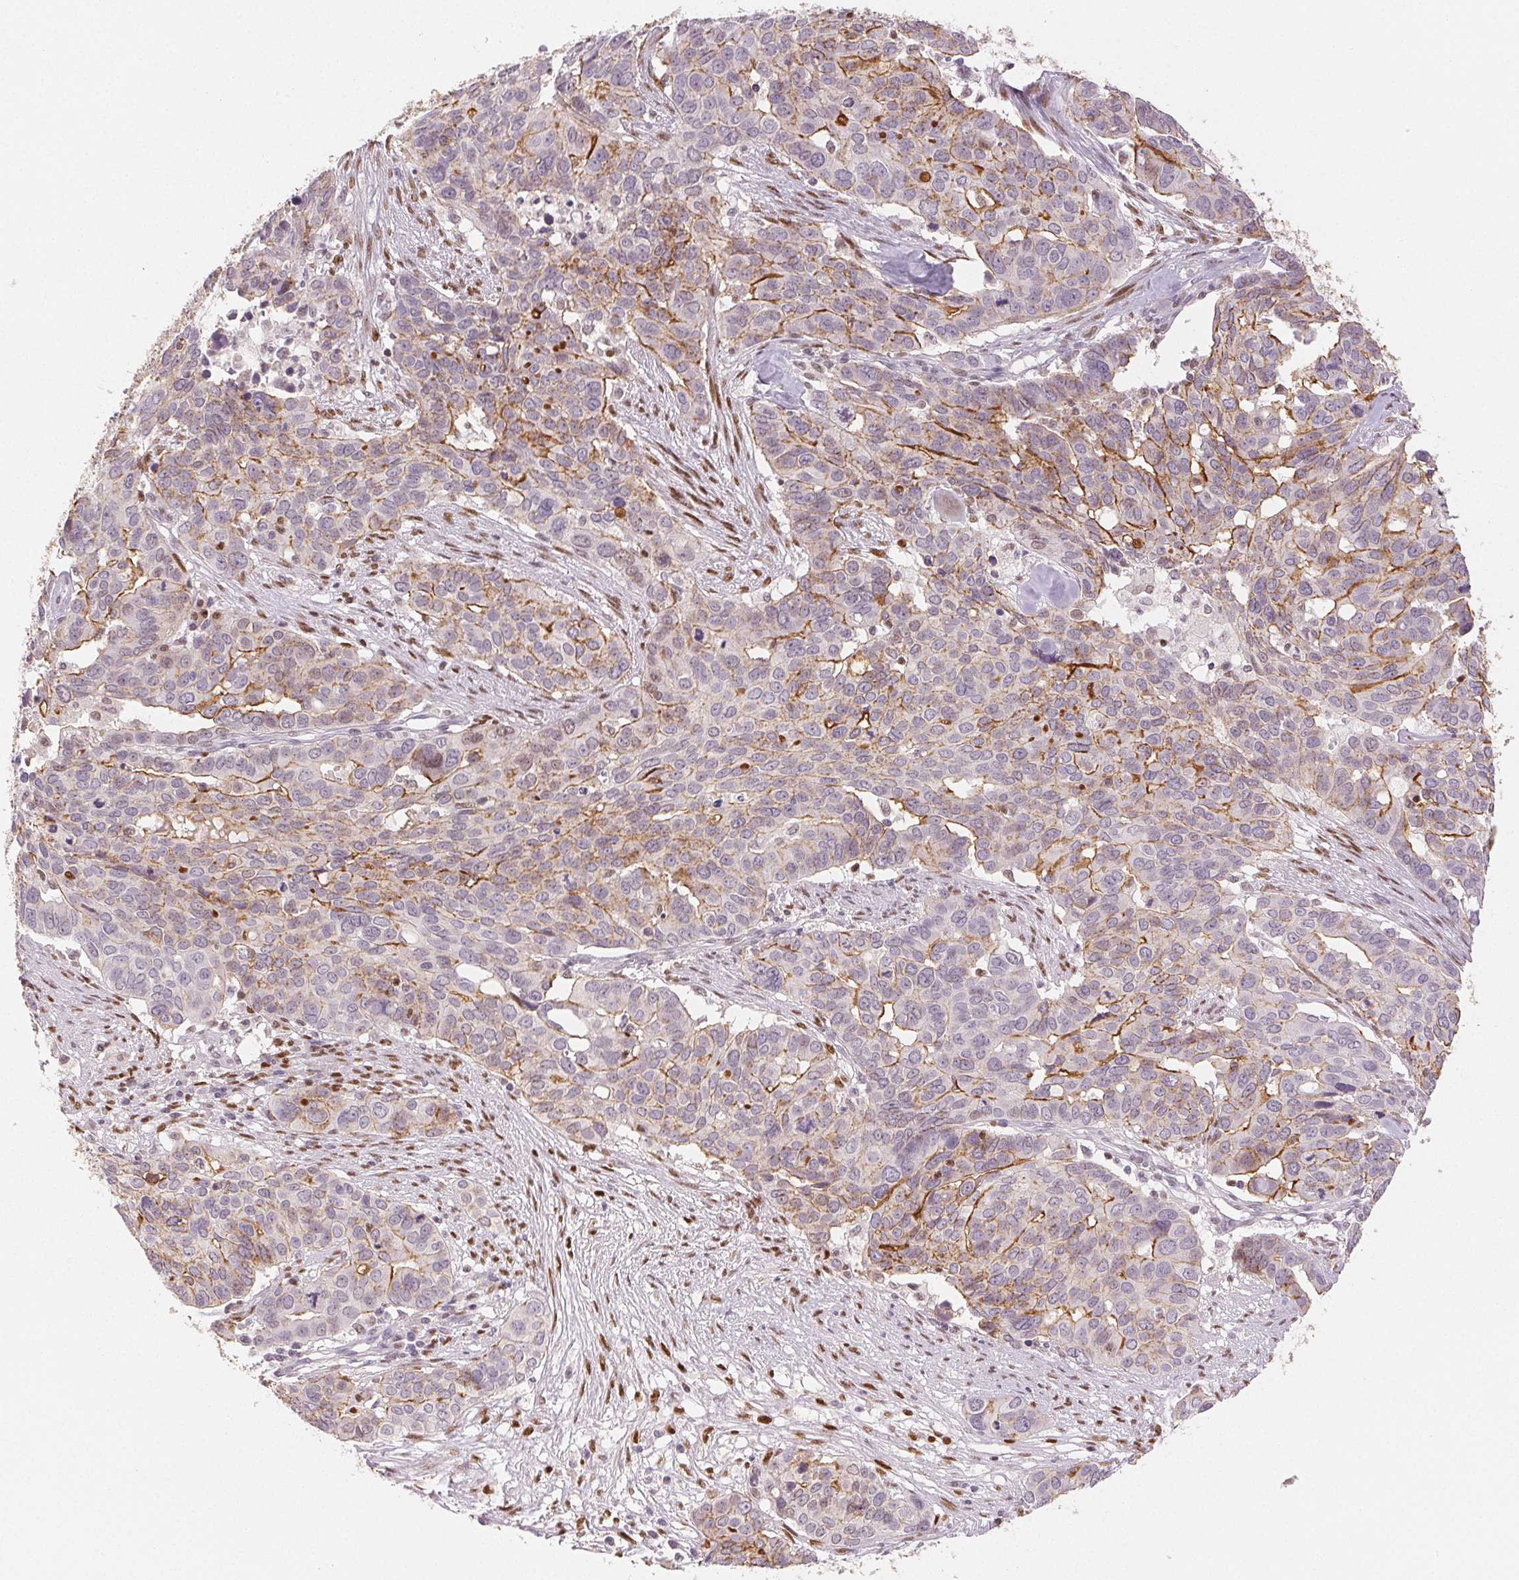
{"staining": {"intensity": "moderate", "quantity": "<25%", "location": "cytoplasmic/membranous"}, "tissue": "ovarian cancer", "cell_type": "Tumor cells", "image_type": "cancer", "snomed": [{"axis": "morphology", "description": "Carcinoma, endometroid"}, {"axis": "topography", "description": "Ovary"}], "caption": "IHC micrograph of endometroid carcinoma (ovarian) stained for a protein (brown), which demonstrates low levels of moderate cytoplasmic/membranous expression in about <25% of tumor cells.", "gene": "RUNX2", "patient": {"sex": "female", "age": 78}}